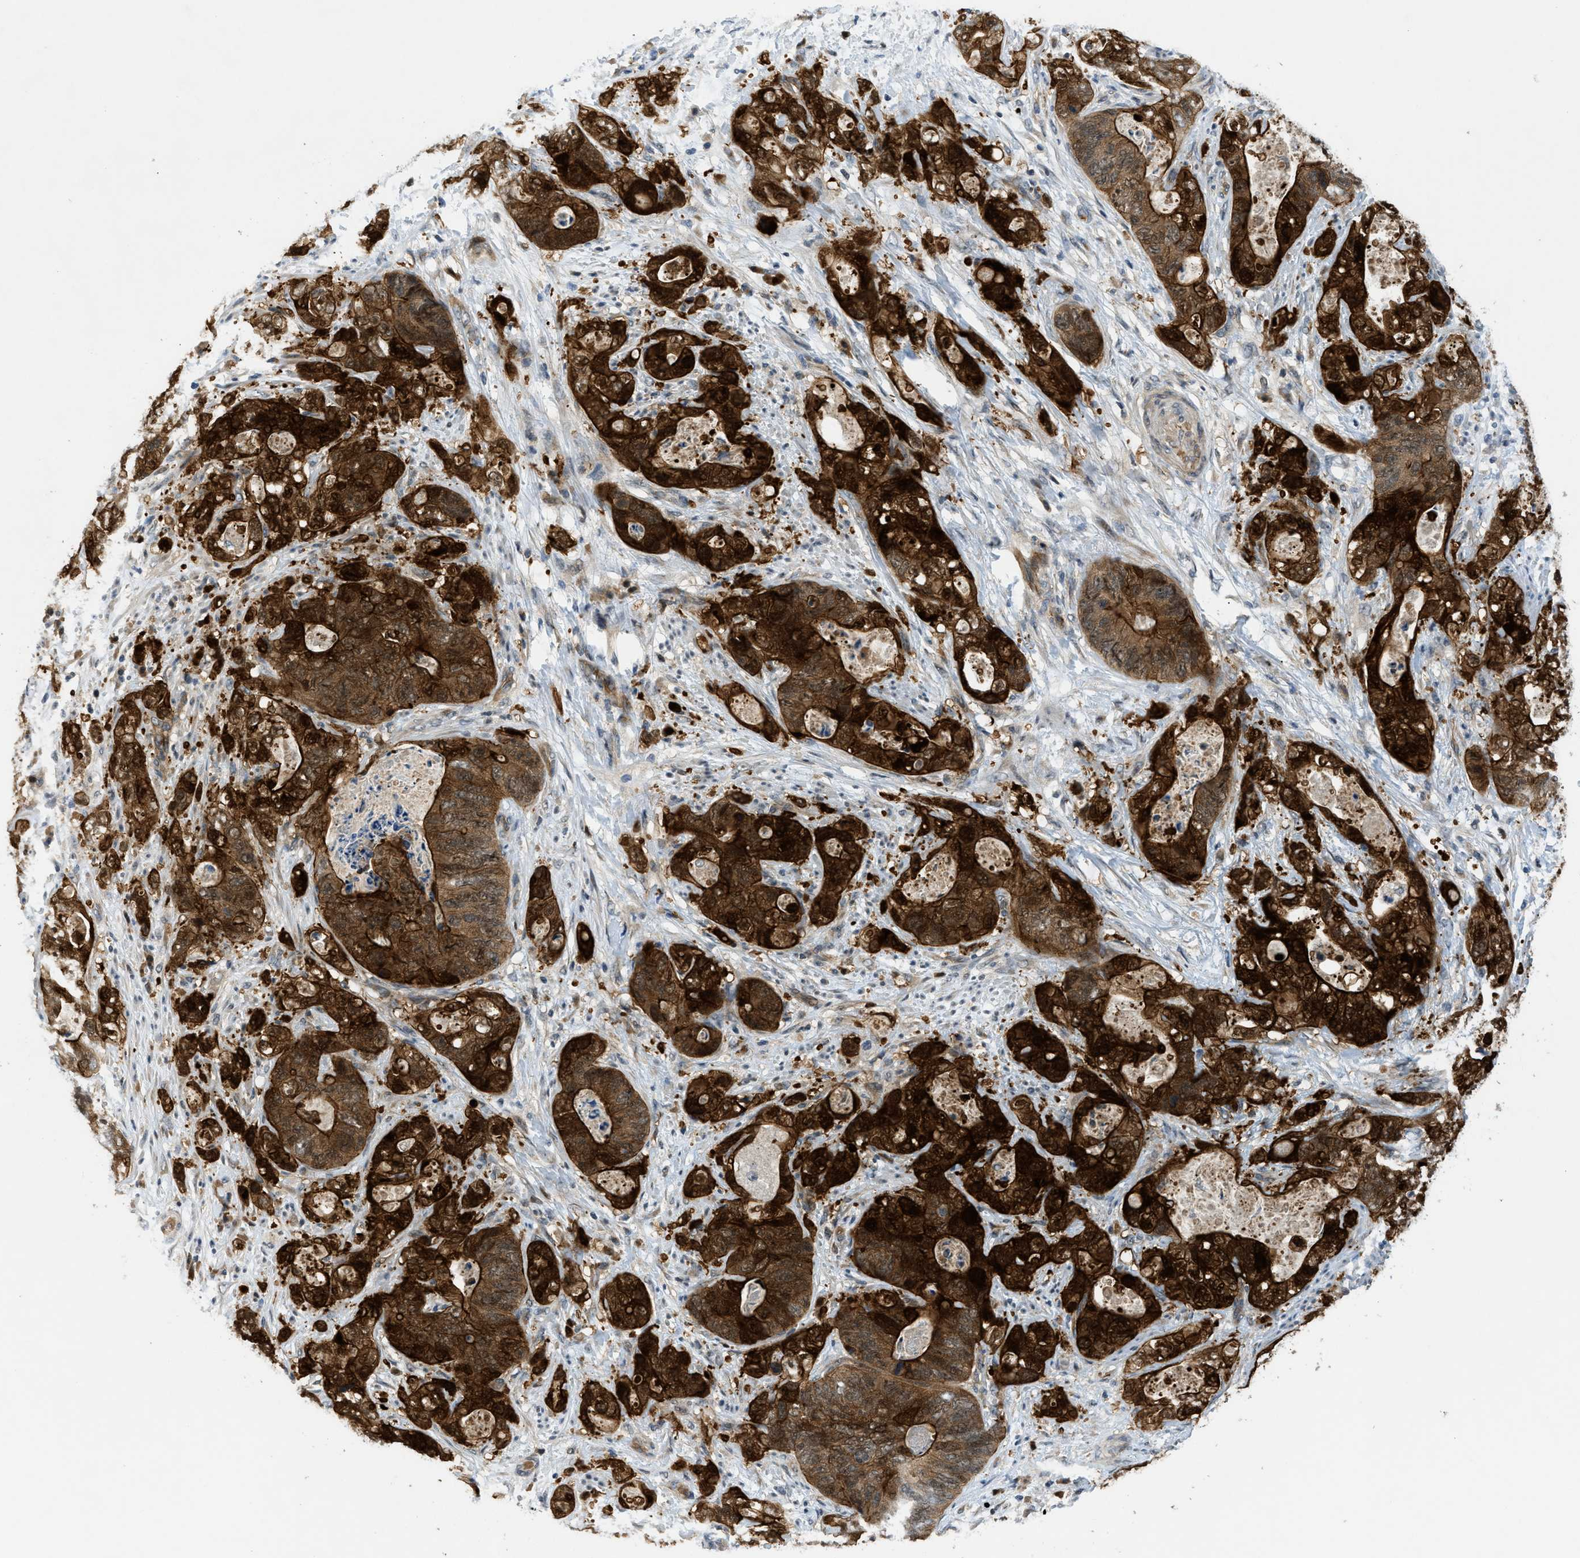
{"staining": {"intensity": "strong", "quantity": ">75%", "location": "cytoplasmic/membranous,nuclear"}, "tissue": "stomach cancer", "cell_type": "Tumor cells", "image_type": "cancer", "snomed": [{"axis": "morphology", "description": "Adenocarcinoma, NOS"}, {"axis": "topography", "description": "Stomach"}], "caption": "Strong cytoplasmic/membranous and nuclear positivity is identified in approximately >75% of tumor cells in stomach cancer (adenocarcinoma).", "gene": "TRAK2", "patient": {"sex": "female", "age": 89}}